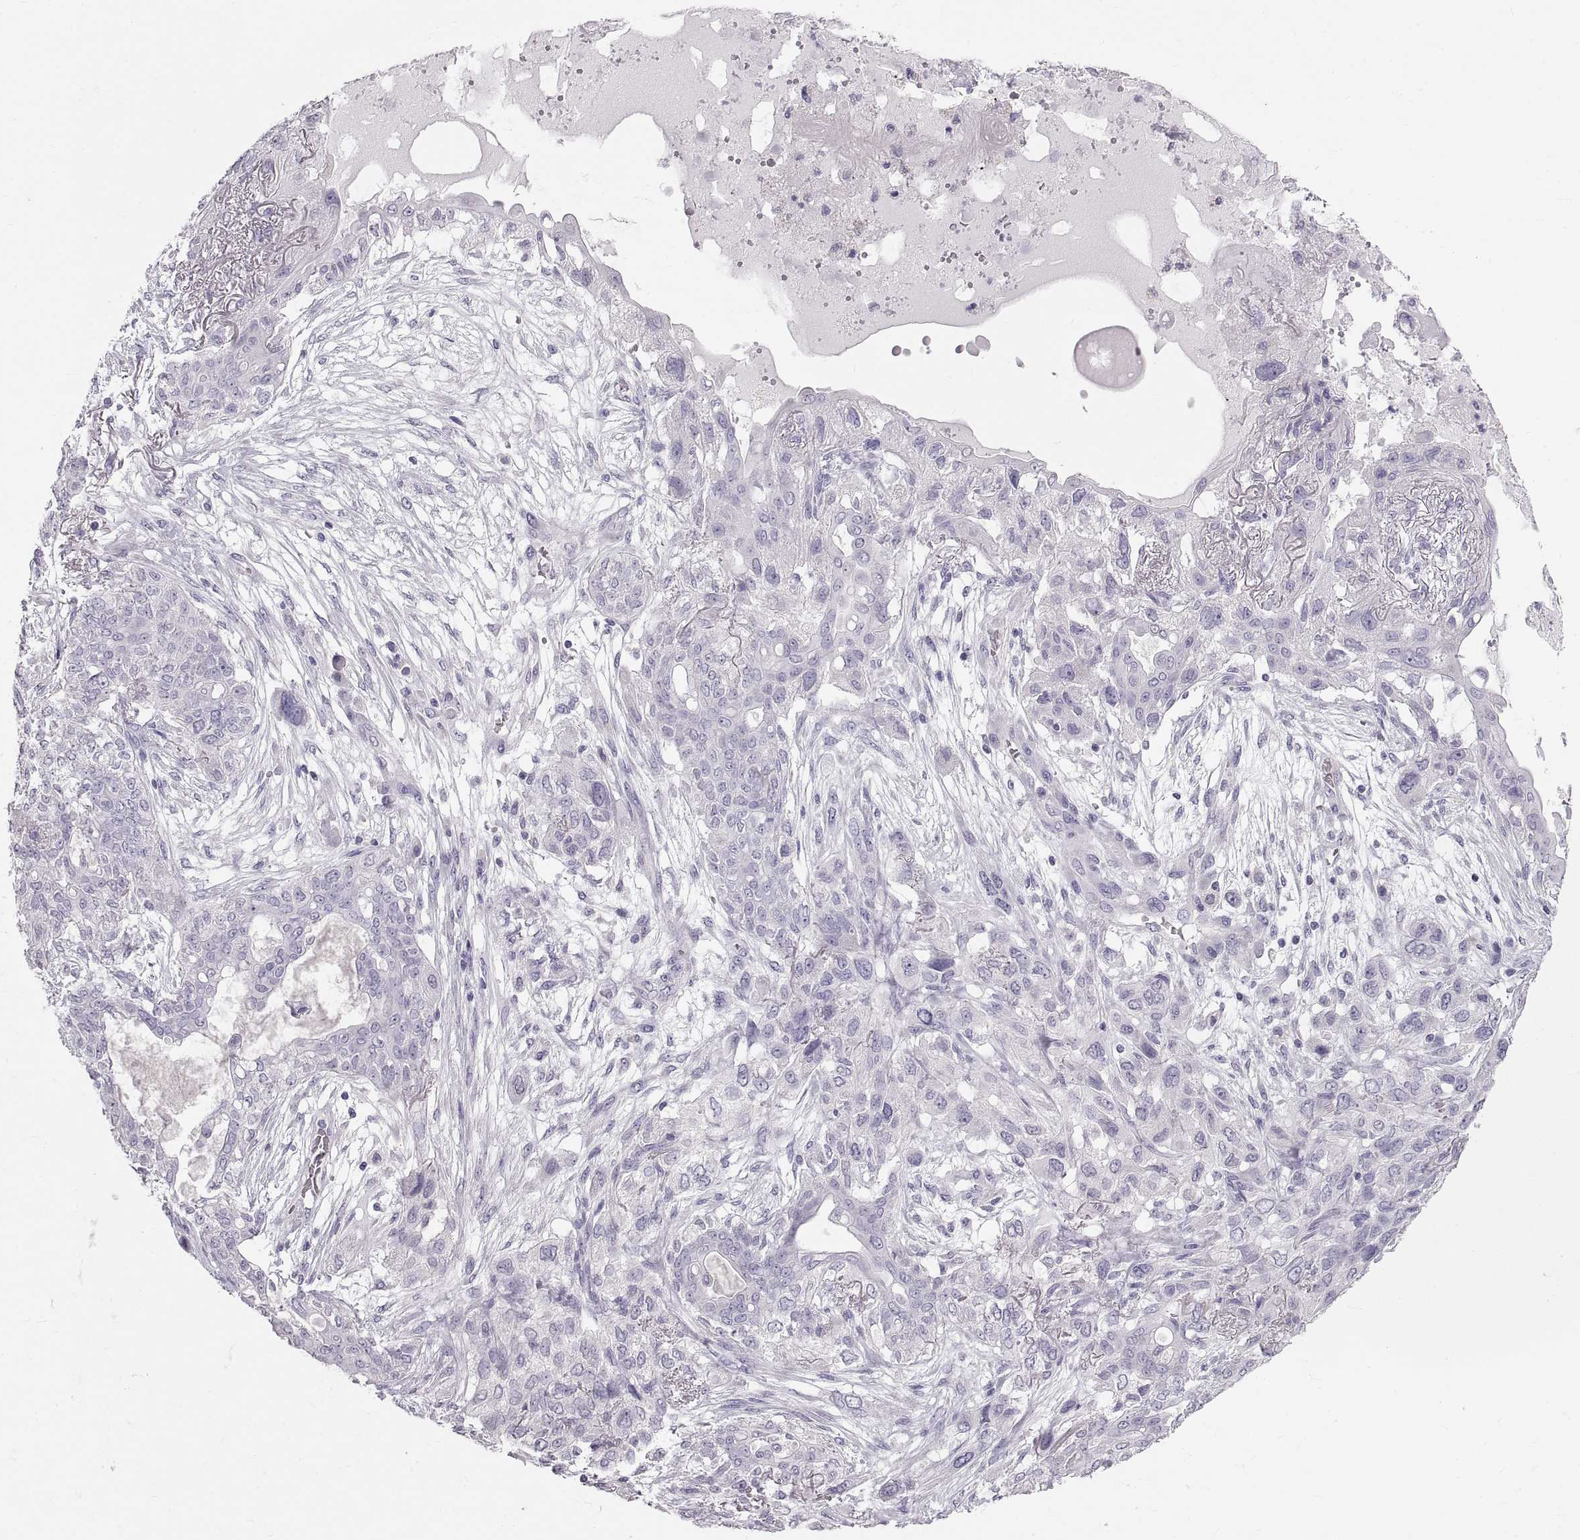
{"staining": {"intensity": "negative", "quantity": "none", "location": "none"}, "tissue": "lung cancer", "cell_type": "Tumor cells", "image_type": "cancer", "snomed": [{"axis": "morphology", "description": "Squamous cell carcinoma, NOS"}, {"axis": "topography", "description": "Lung"}], "caption": "Protein analysis of lung squamous cell carcinoma demonstrates no significant expression in tumor cells.", "gene": "WBP2NL", "patient": {"sex": "female", "age": 70}}